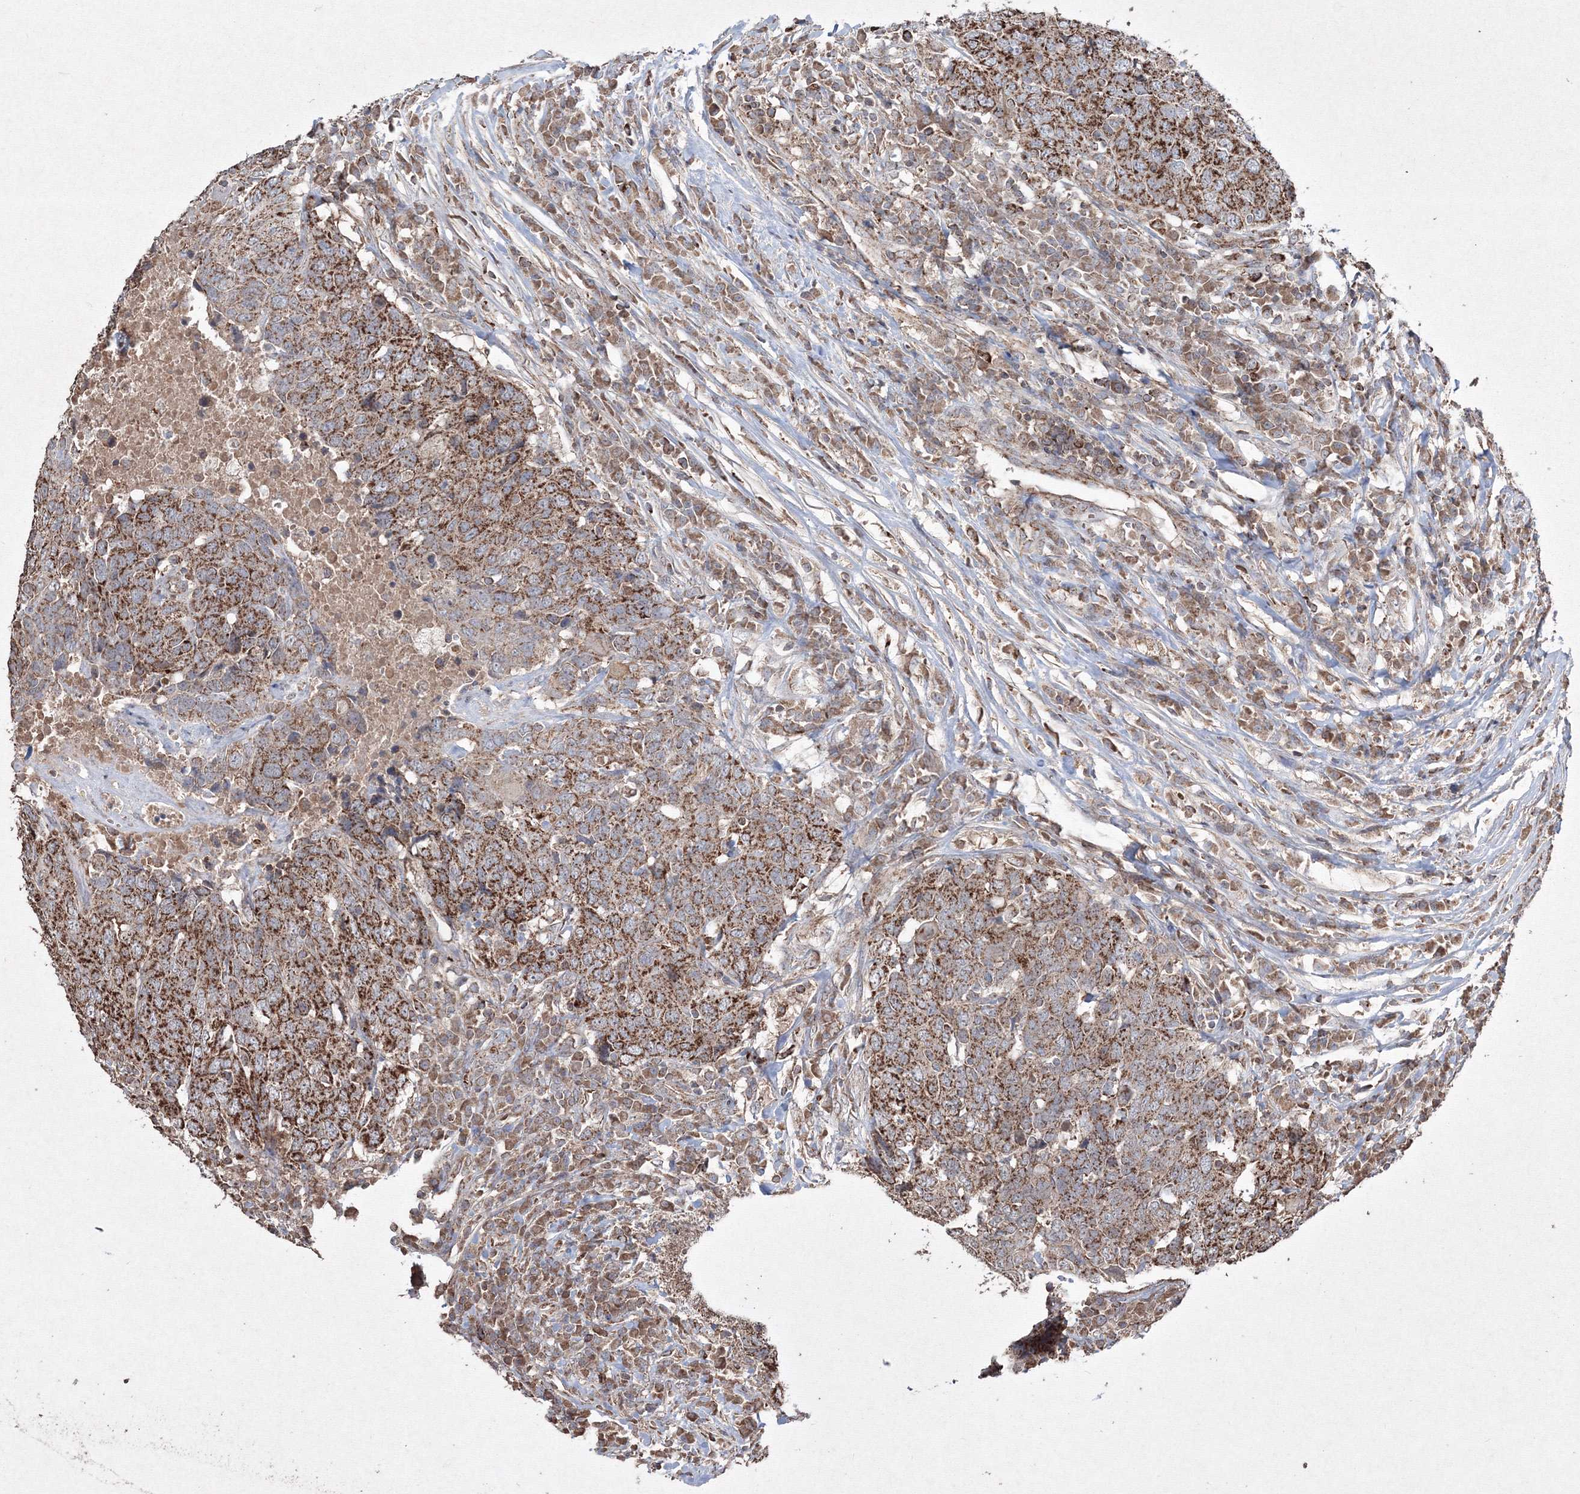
{"staining": {"intensity": "moderate", "quantity": ">75%", "location": "cytoplasmic/membranous"}, "tissue": "head and neck cancer", "cell_type": "Tumor cells", "image_type": "cancer", "snomed": [{"axis": "morphology", "description": "Squamous cell carcinoma, NOS"}, {"axis": "topography", "description": "Head-Neck"}], "caption": "Protein staining of head and neck cancer (squamous cell carcinoma) tissue displays moderate cytoplasmic/membranous staining in about >75% of tumor cells.", "gene": "GRSF1", "patient": {"sex": "male", "age": 66}}